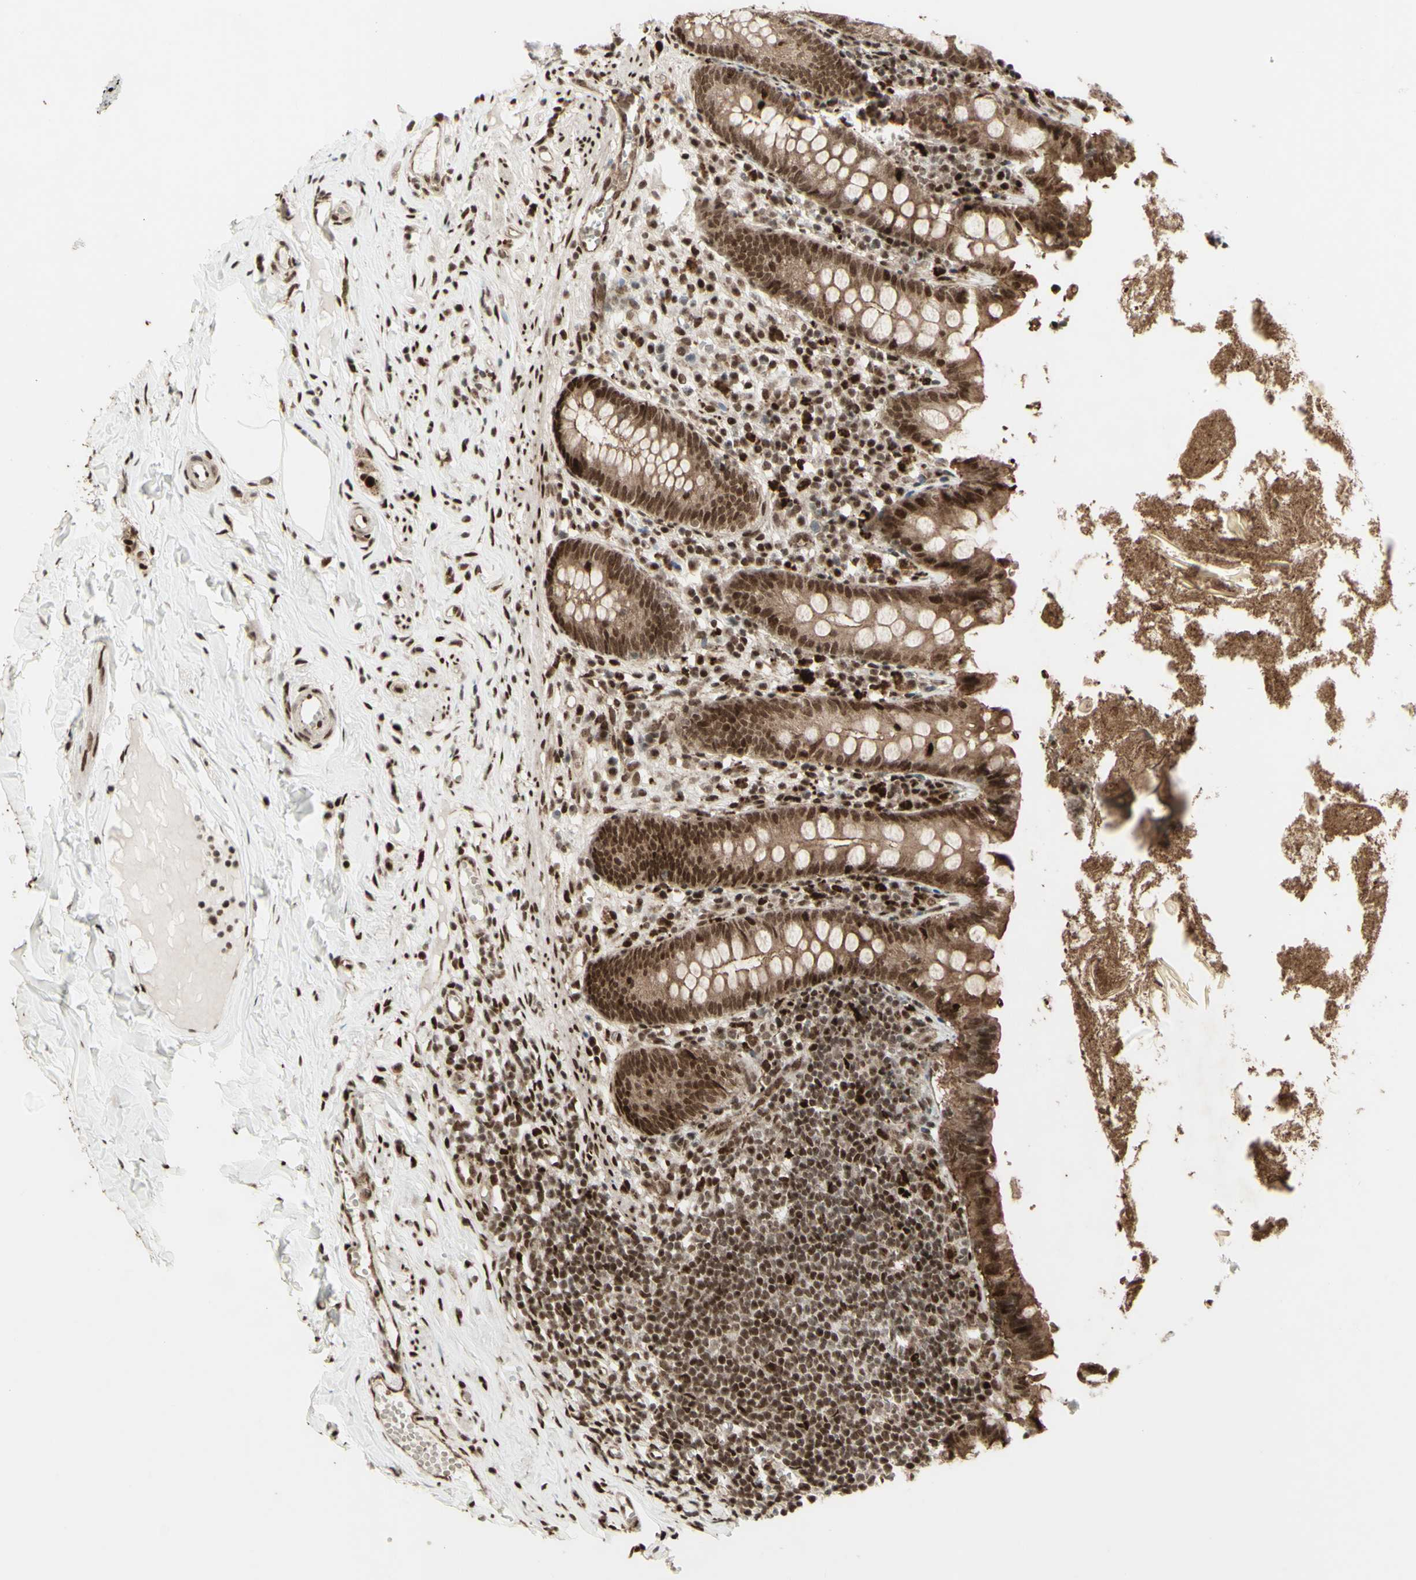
{"staining": {"intensity": "moderate", "quantity": ">75%", "location": "cytoplasmic/membranous,nuclear"}, "tissue": "appendix", "cell_type": "Glandular cells", "image_type": "normal", "snomed": [{"axis": "morphology", "description": "Normal tissue, NOS"}, {"axis": "topography", "description": "Appendix"}], "caption": "This is an image of IHC staining of normal appendix, which shows moderate positivity in the cytoplasmic/membranous,nuclear of glandular cells.", "gene": "CBX1", "patient": {"sex": "male", "age": 52}}